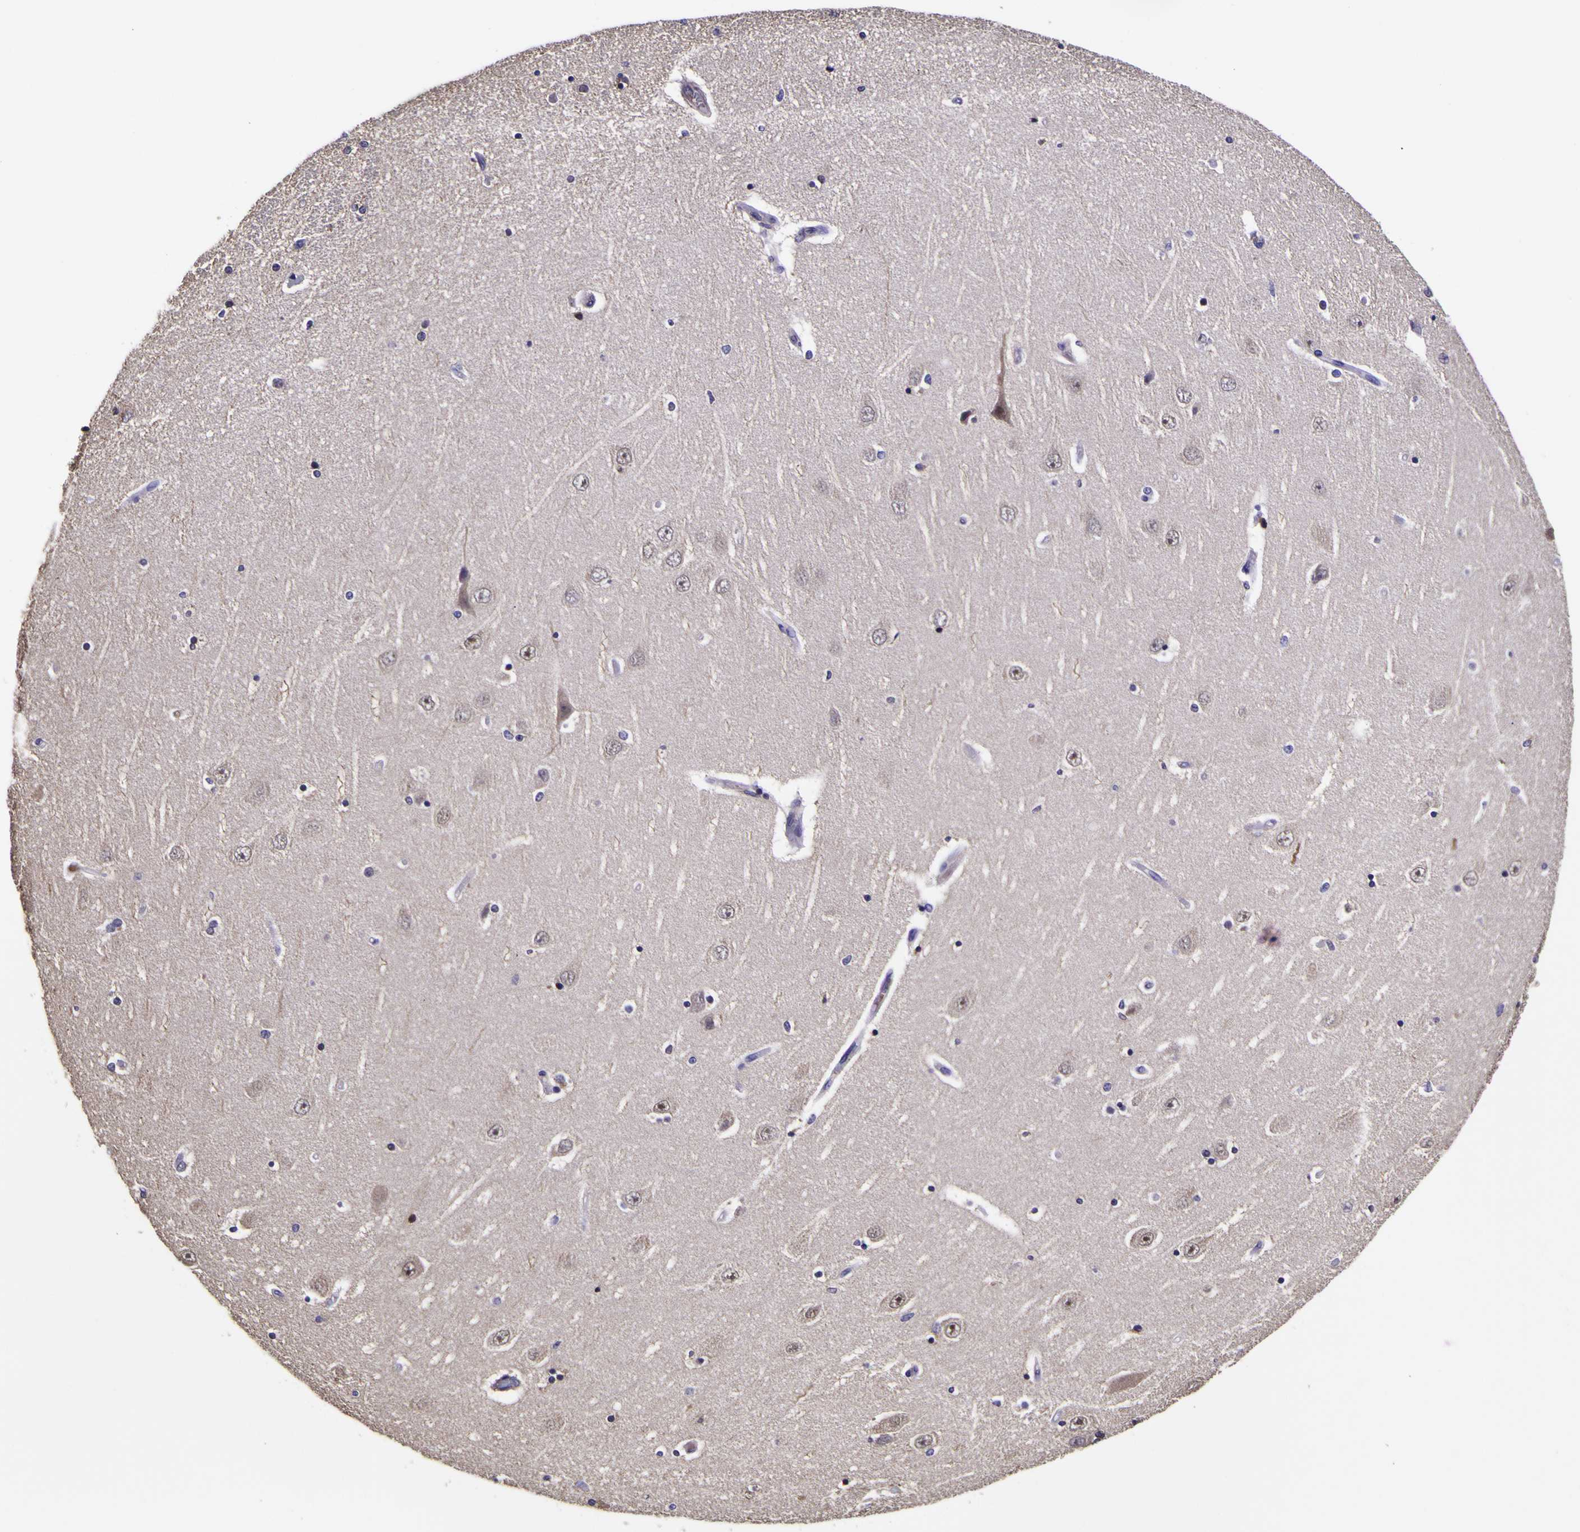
{"staining": {"intensity": "negative", "quantity": "none", "location": "none"}, "tissue": "hippocampus", "cell_type": "Glial cells", "image_type": "normal", "snomed": [{"axis": "morphology", "description": "Normal tissue, NOS"}, {"axis": "topography", "description": "Hippocampus"}], "caption": "Micrograph shows no protein staining in glial cells of unremarkable hippocampus.", "gene": "MAPK14", "patient": {"sex": "female", "age": 54}}